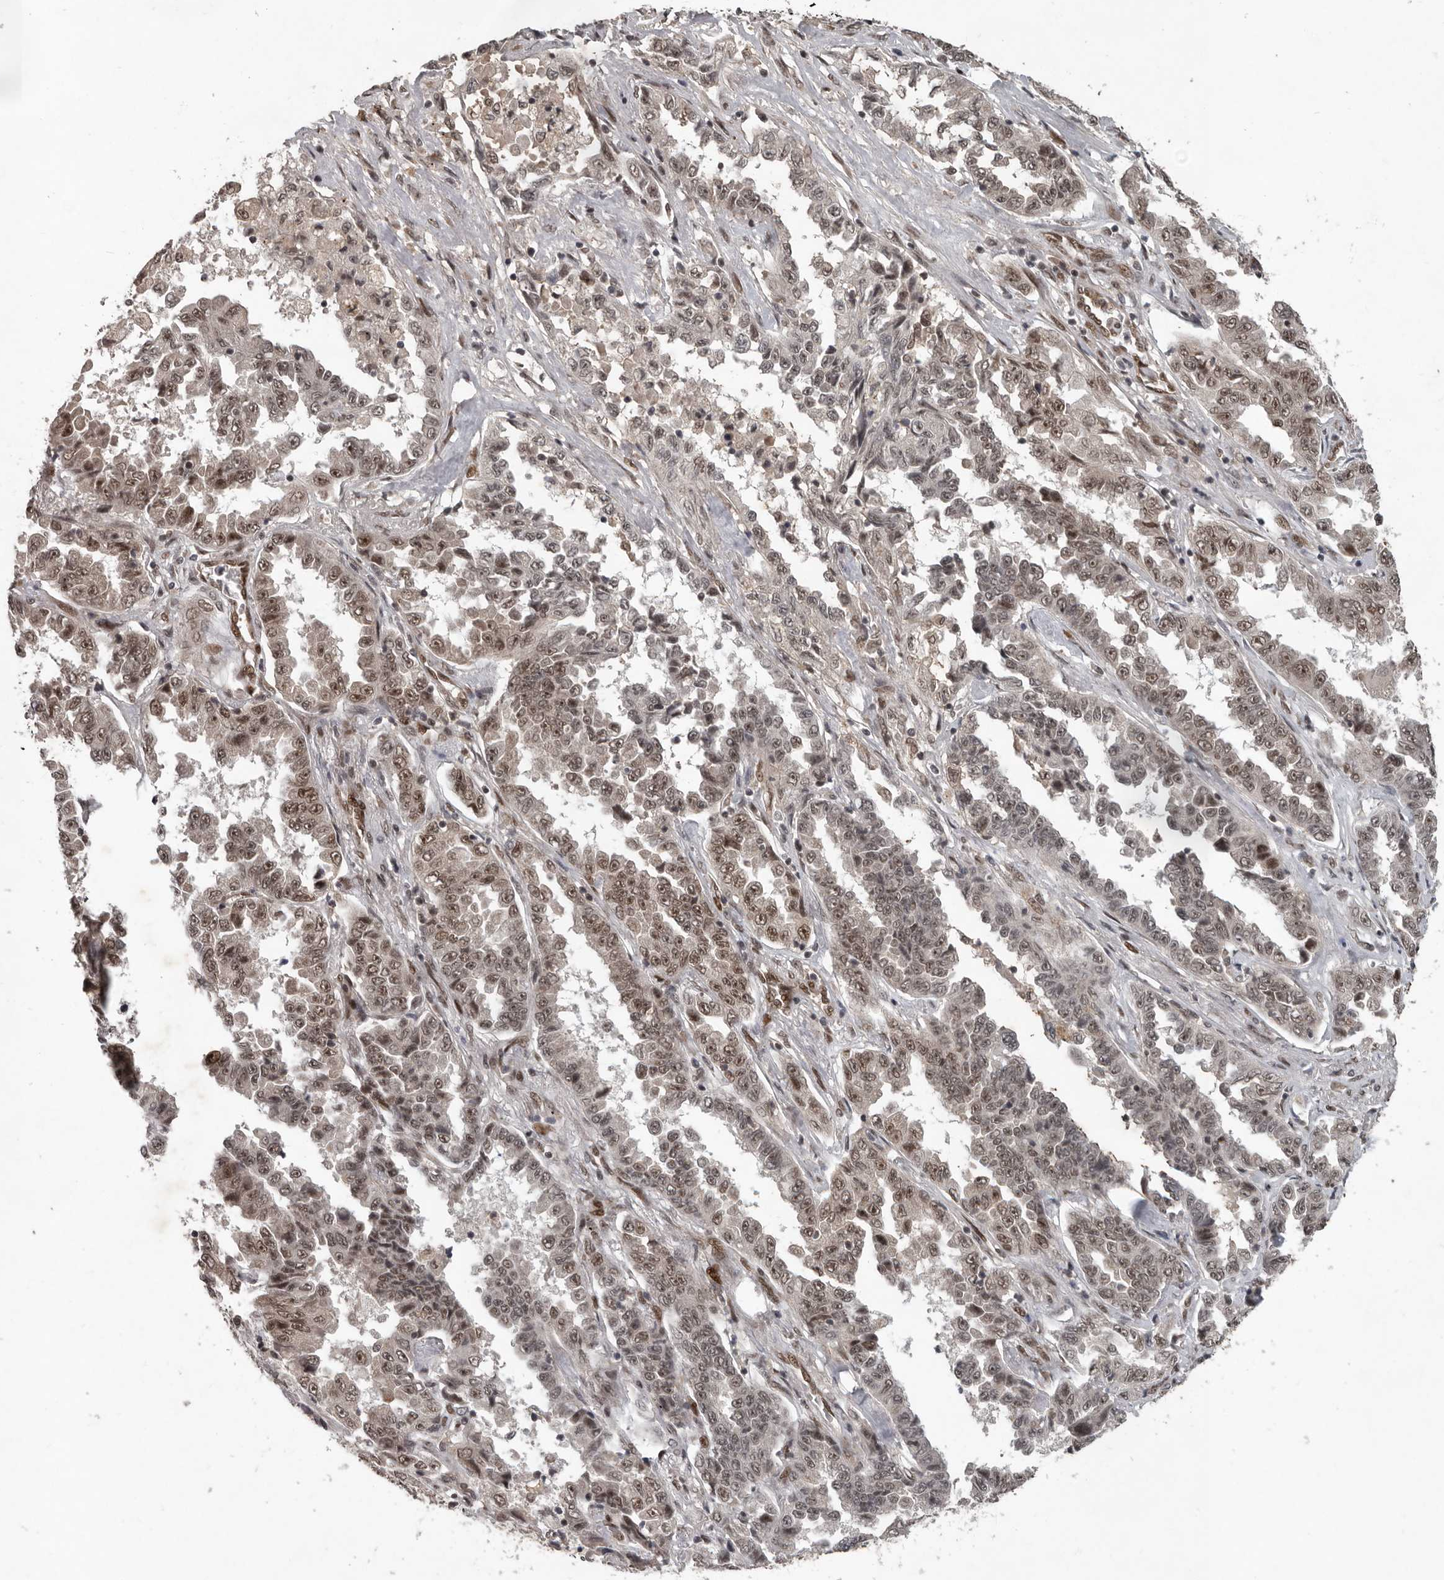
{"staining": {"intensity": "weak", "quantity": "25%-75%", "location": "nuclear"}, "tissue": "lung cancer", "cell_type": "Tumor cells", "image_type": "cancer", "snomed": [{"axis": "morphology", "description": "Adenocarcinoma, NOS"}, {"axis": "topography", "description": "Lung"}], "caption": "Immunohistochemistry (IHC) image of lung cancer (adenocarcinoma) stained for a protein (brown), which exhibits low levels of weak nuclear expression in about 25%-75% of tumor cells.", "gene": "CDC27", "patient": {"sex": "female", "age": 51}}